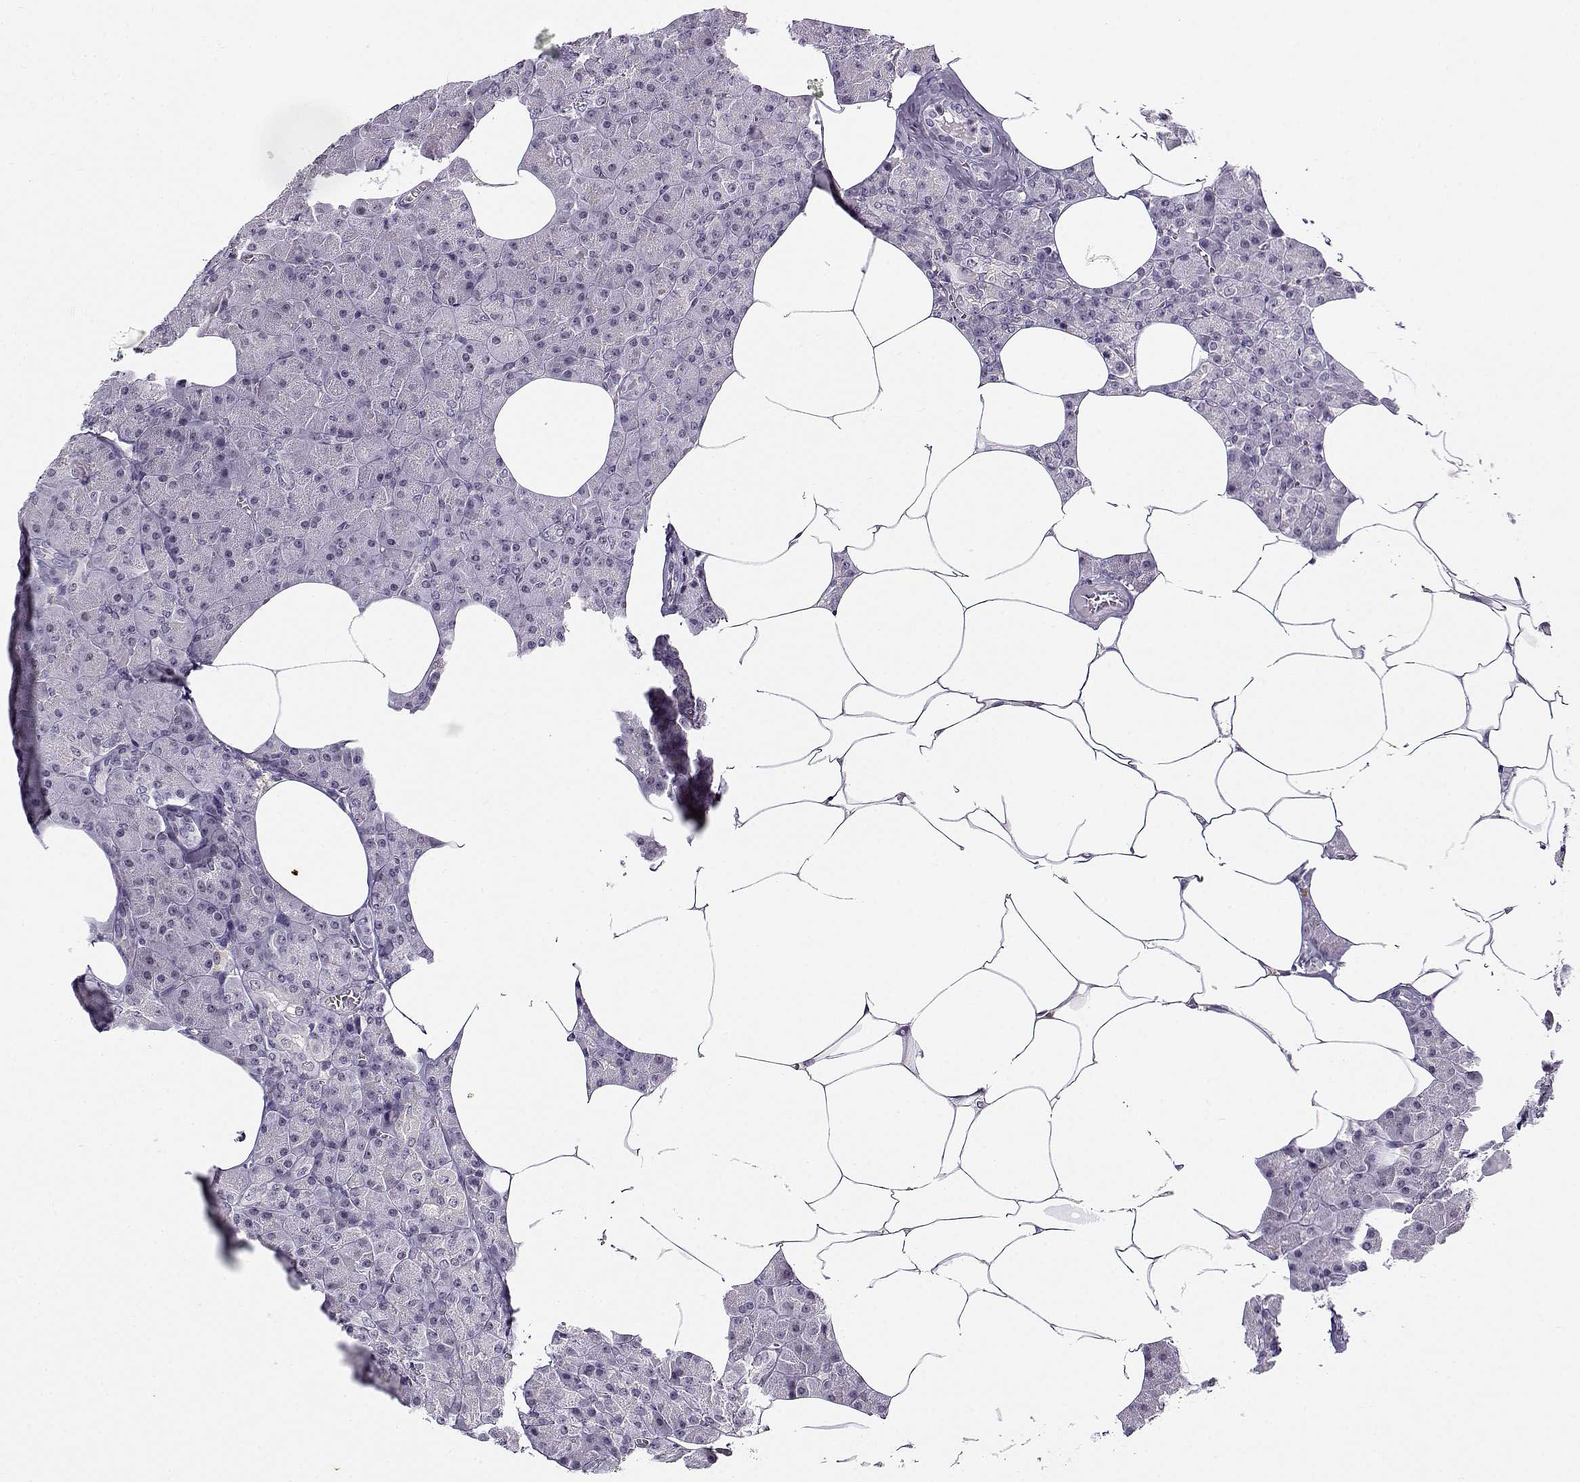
{"staining": {"intensity": "negative", "quantity": "none", "location": "none"}, "tissue": "pancreas", "cell_type": "Exocrine glandular cells", "image_type": "normal", "snomed": [{"axis": "morphology", "description": "Normal tissue, NOS"}, {"axis": "topography", "description": "Pancreas"}], "caption": "This is an IHC photomicrograph of unremarkable human pancreas. There is no staining in exocrine glandular cells.", "gene": "BACH1", "patient": {"sex": "female", "age": 45}}